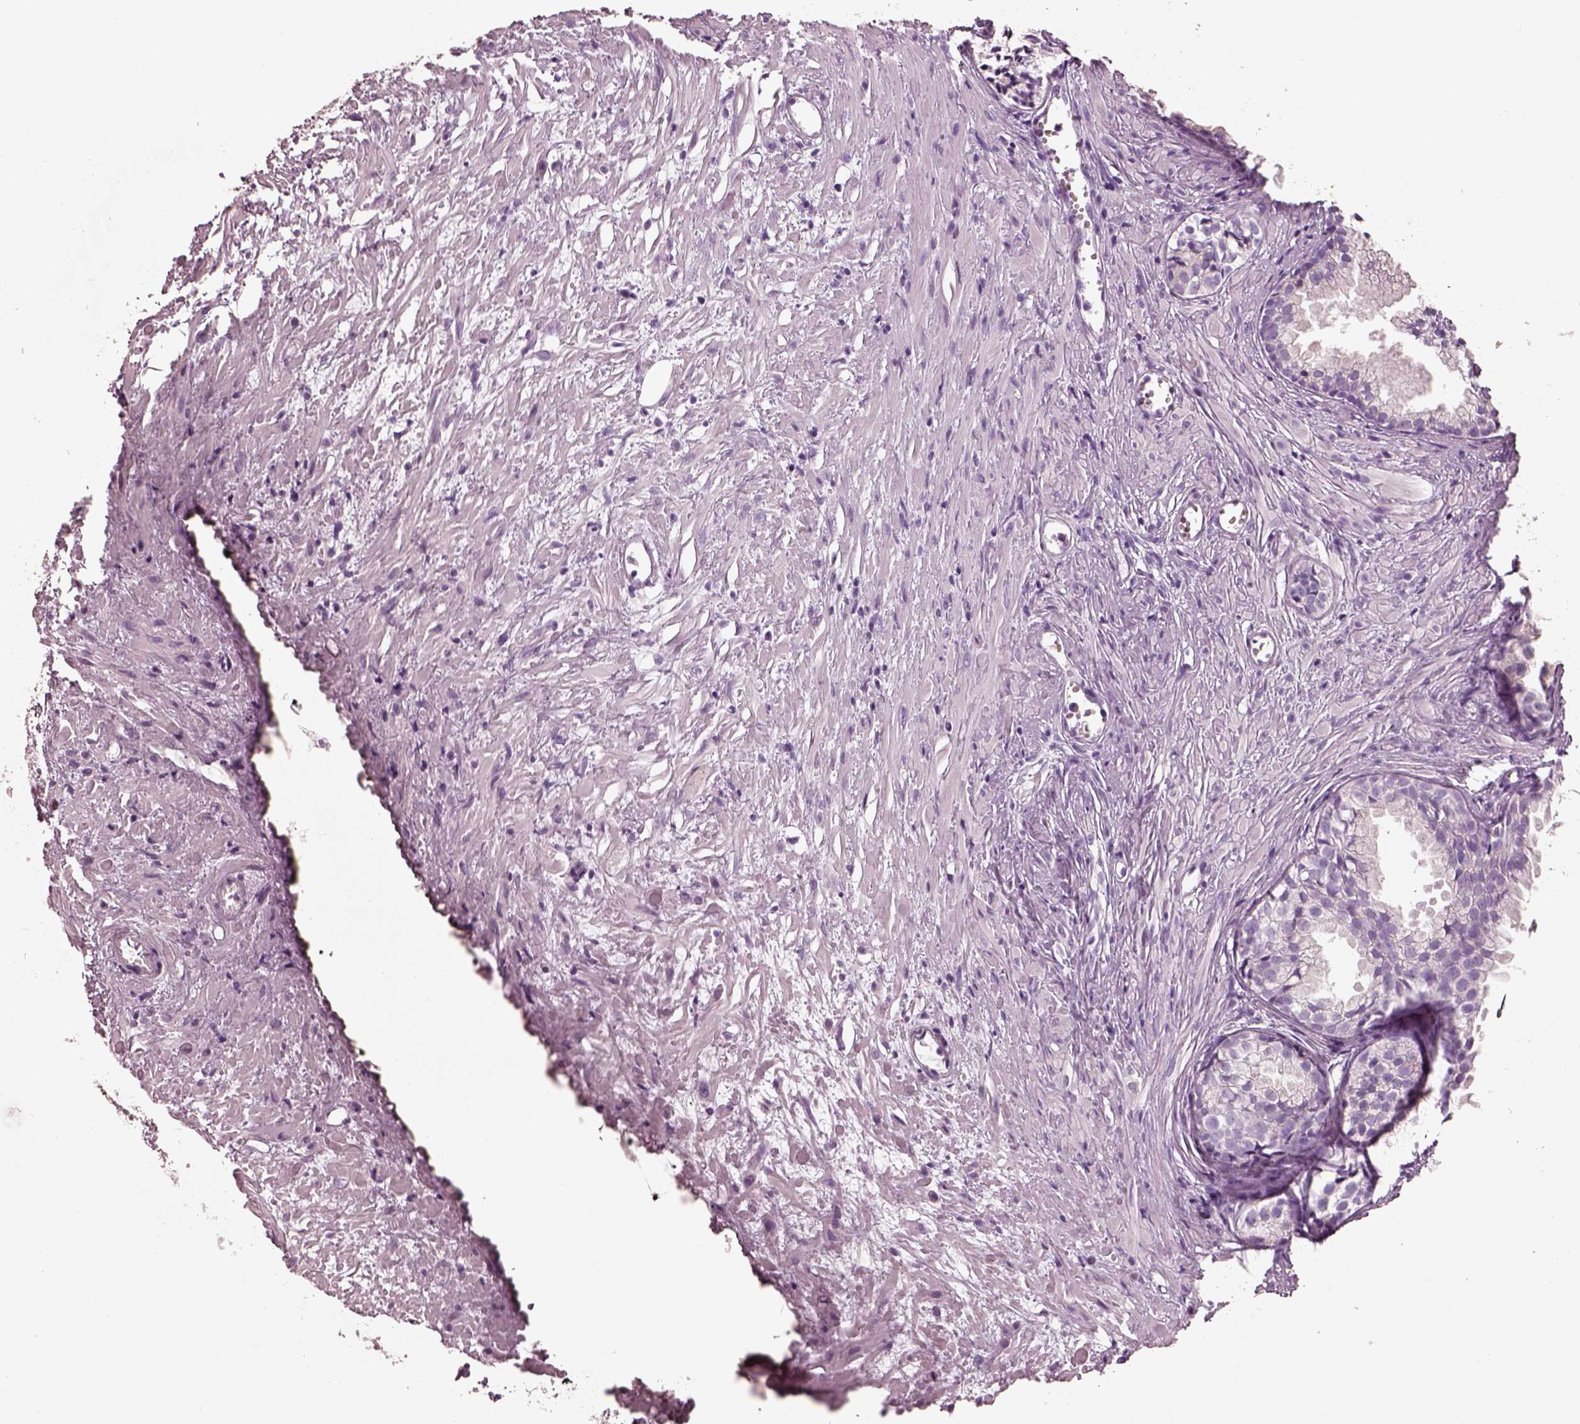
{"staining": {"intensity": "negative", "quantity": "none", "location": "none"}, "tissue": "prostate cancer", "cell_type": "Tumor cells", "image_type": "cancer", "snomed": [{"axis": "morphology", "description": "Adenocarcinoma, High grade"}, {"axis": "topography", "description": "Prostate"}], "caption": "A histopathology image of human adenocarcinoma (high-grade) (prostate) is negative for staining in tumor cells.", "gene": "PNOC", "patient": {"sex": "male", "age": 79}}